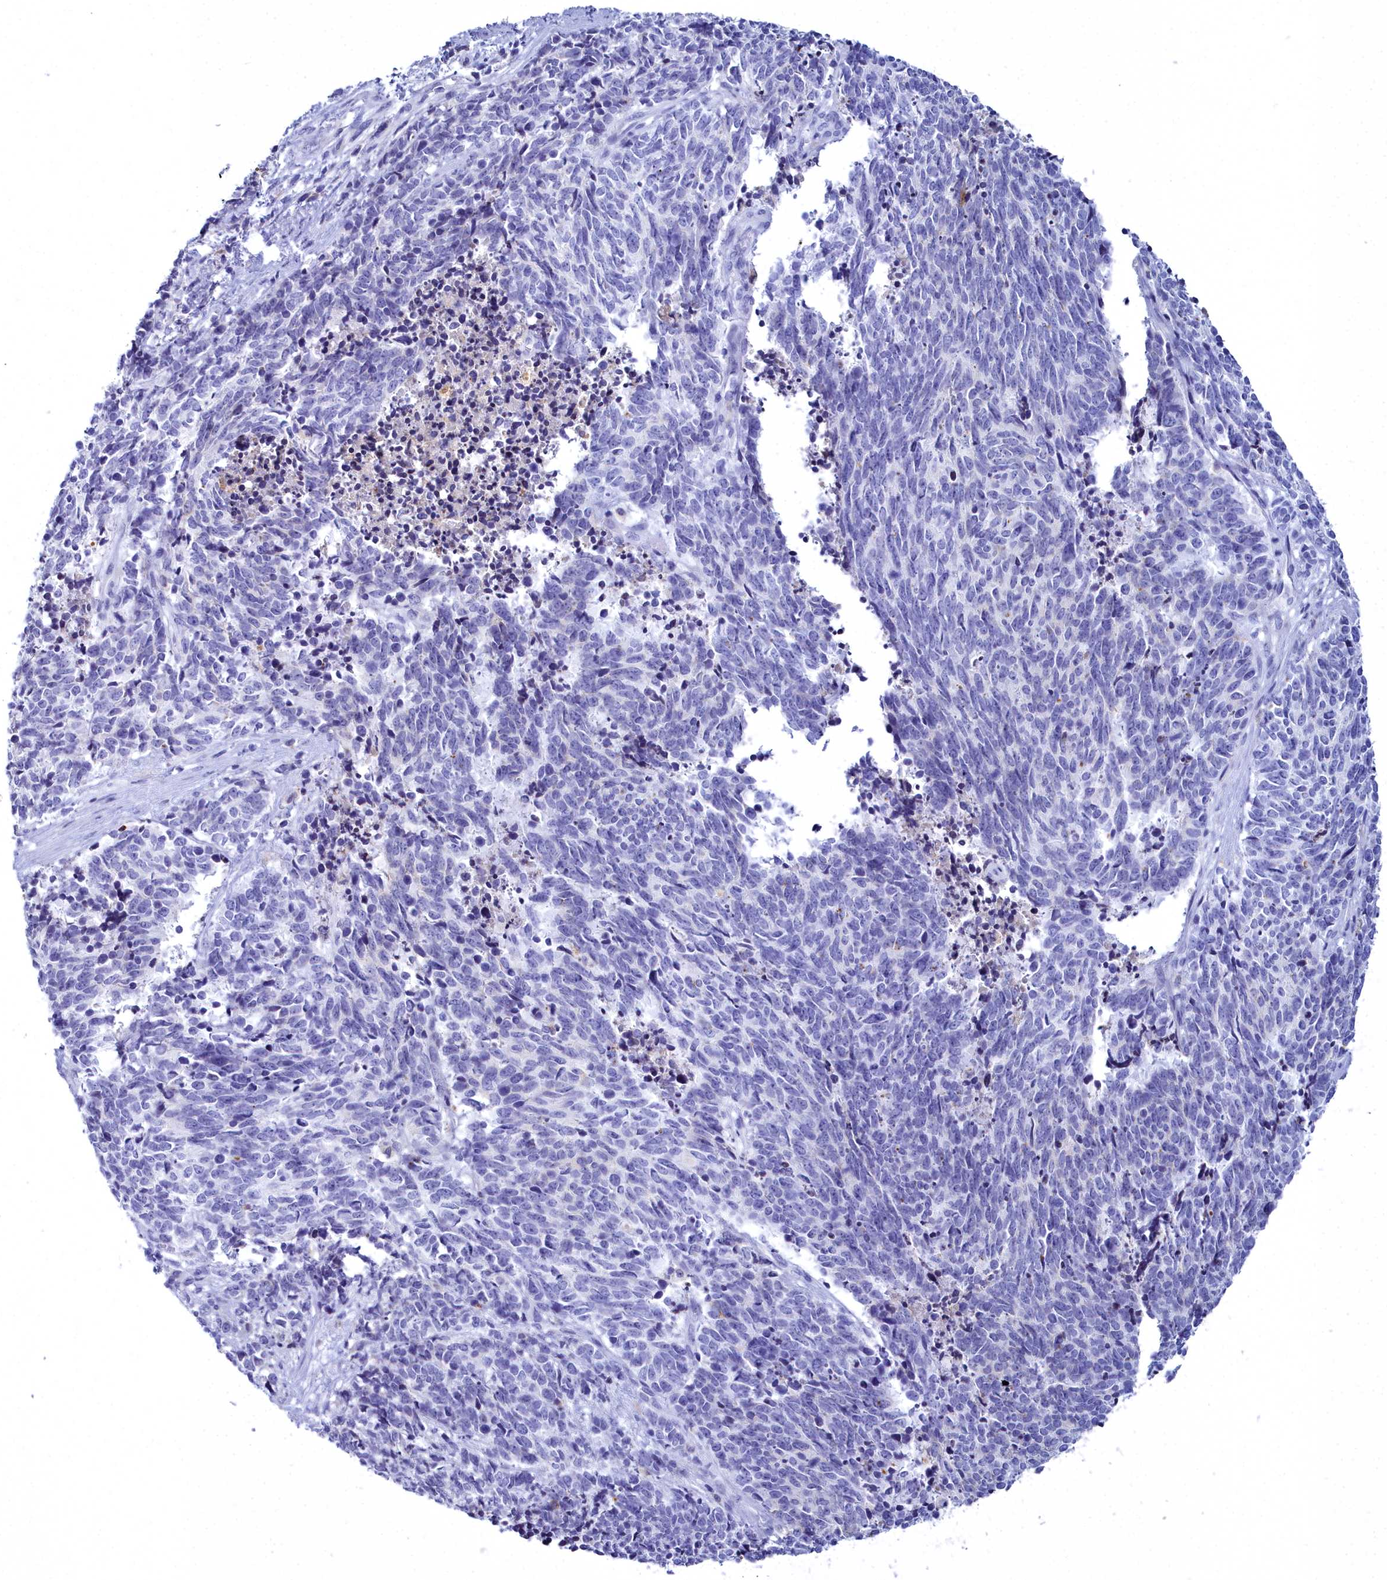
{"staining": {"intensity": "negative", "quantity": "none", "location": "none"}, "tissue": "cervical cancer", "cell_type": "Tumor cells", "image_type": "cancer", "snomed": [{"axis": "morphology", "description": "Squamous cell carcinoma, NOS"}, {"axis": "topography", "description": "Cervix"}], "caption": "Human cervical cancer (squamous cell carcinoma) stained for a protein using IHC displays no staining in tumor cells.", "gene": "ELAPOR2", "patient": {"sex": "female", "age": 29}}